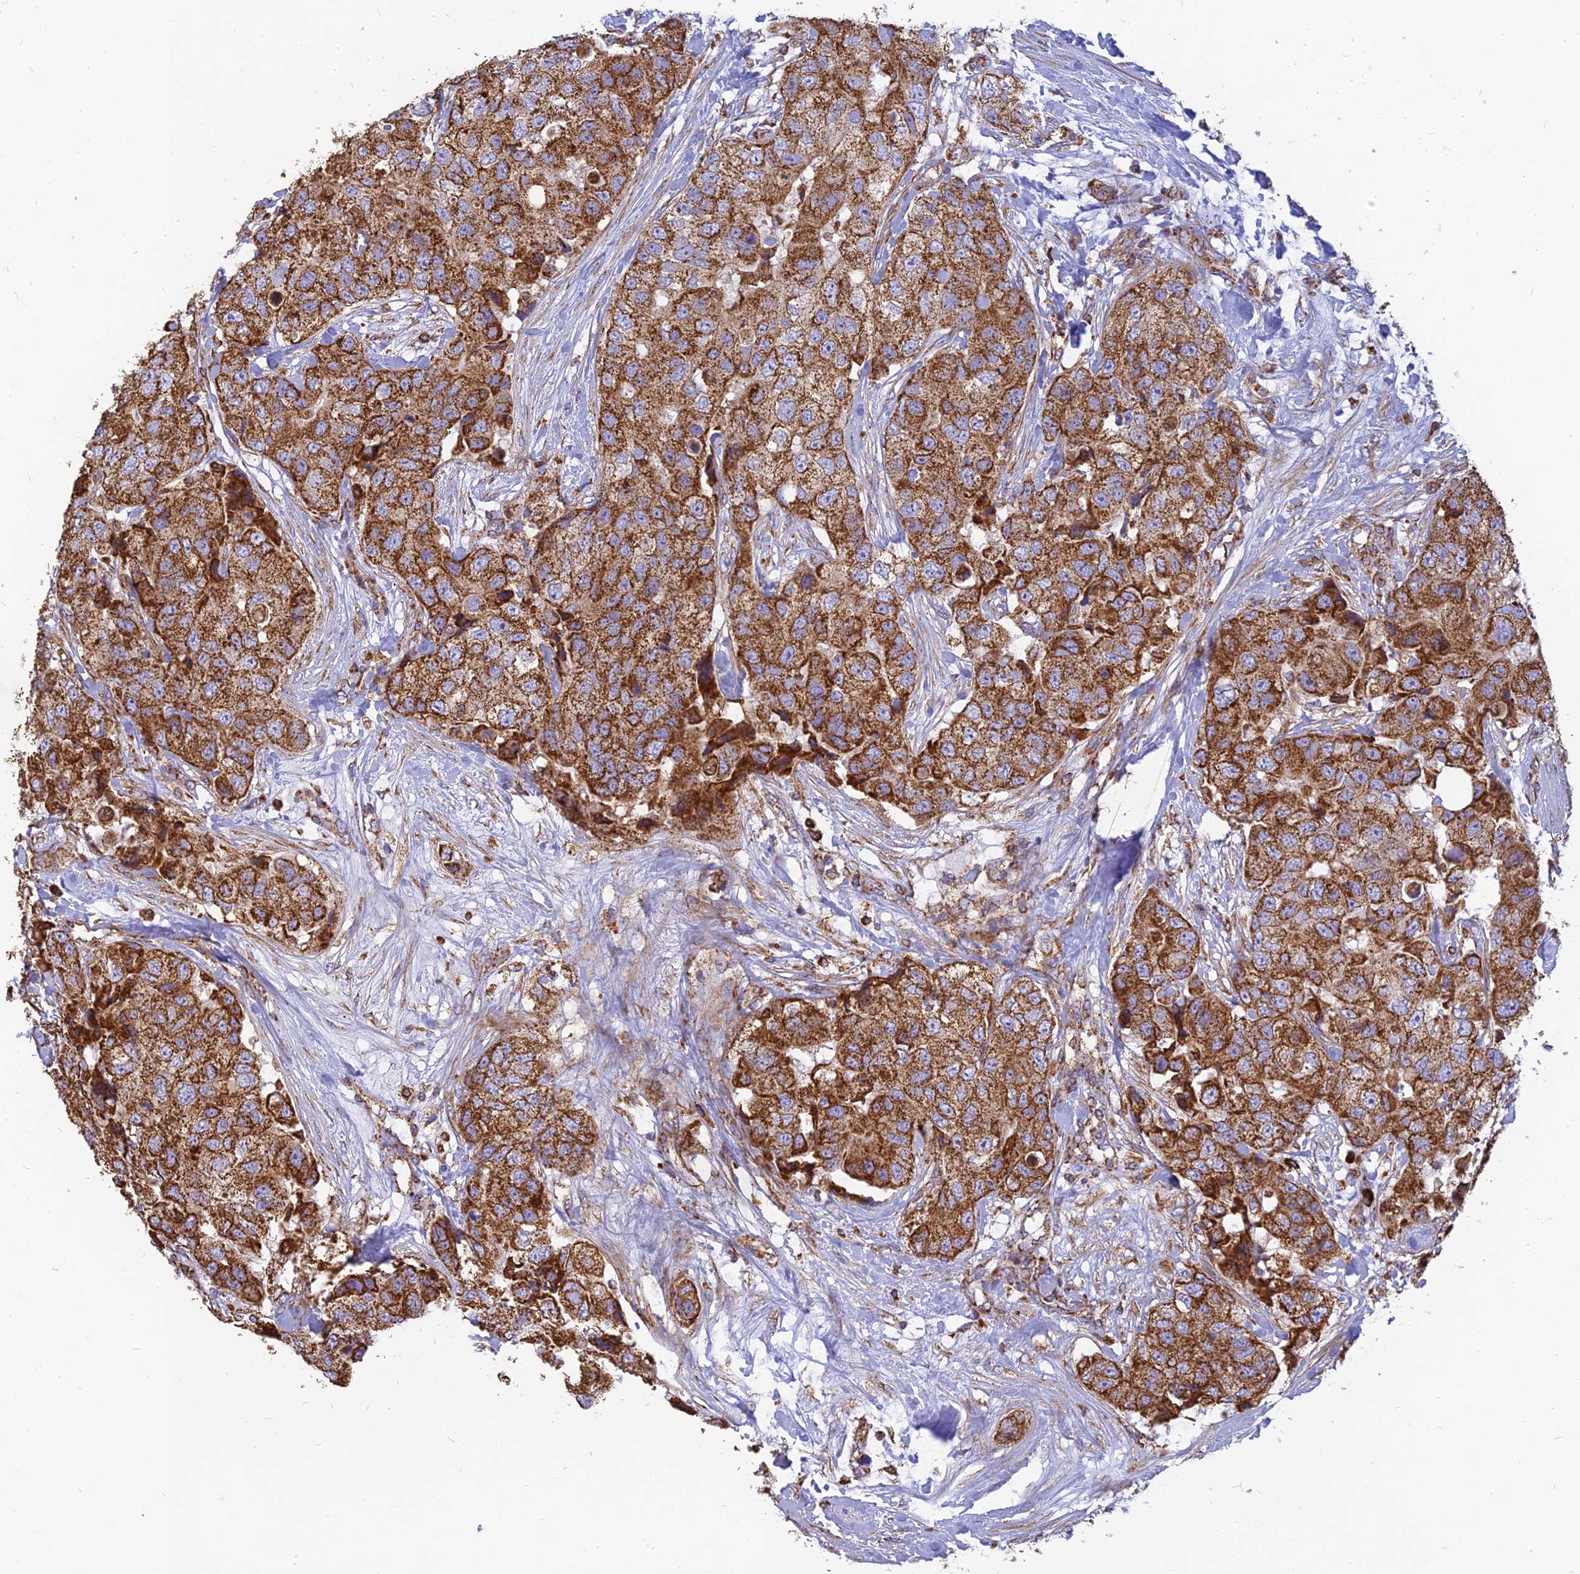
{"staining": {"intensity": "strong", "quantity": ">75%", "location": "cytoplasmic/membranous"}, "tissue": "breast cancer", "cell_type": "Tumor cells", "image_type": "cancer", "snomed": [{"axis": "morphology", "description": "Duct carcinoma"}, {"axis": "topography", "description": "Breast"}], "caption": "This micrograph demonstrates immunohistochemistry (IHC) staining of human breast infiltrating ductal carcinoma, with high strong cytoplasmic/membranous positivity in about >75% of tumor cells.", "gene": "THUMPD2", "patient": {"sex": "female", "age": 62}}